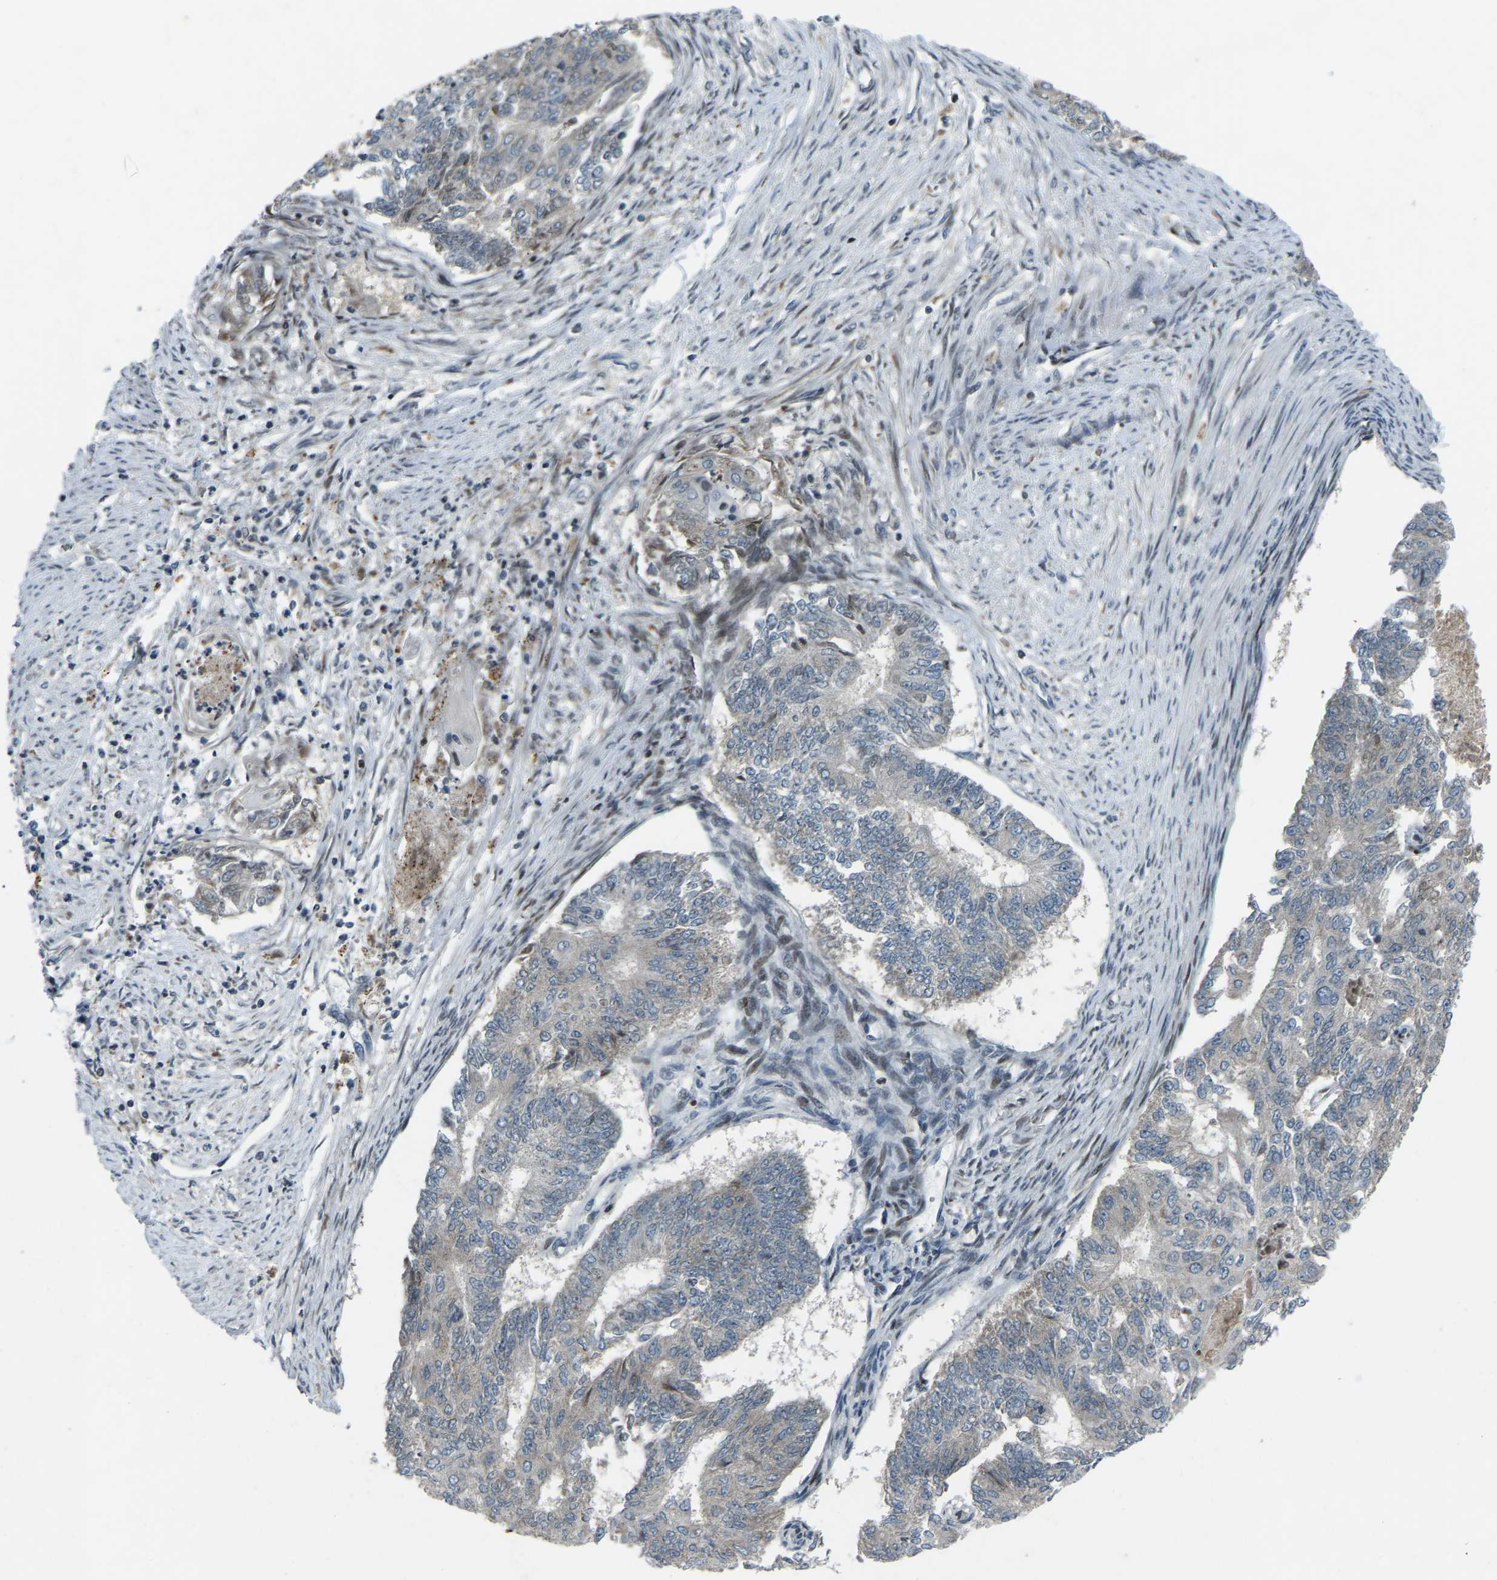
{"staining": {"intensity": "weak", "quantity": "<25%", "location": "cytoplasmic/membranous"}, "tissue": "endometrial cancer", "cell_type": "Tumor cells", "image_type": "cancer", "snomed": [{"axis": "morphology", "description": "Adenocarcinoma, NOS"}, {"axis": "topography", "description": "Endometrium"}], "caption": "Tumor cells show no significant staining in endometrial cancer (adenocarcinoma).", "gene": "PARL", "patient": {"sex": "female", "age": 32}}